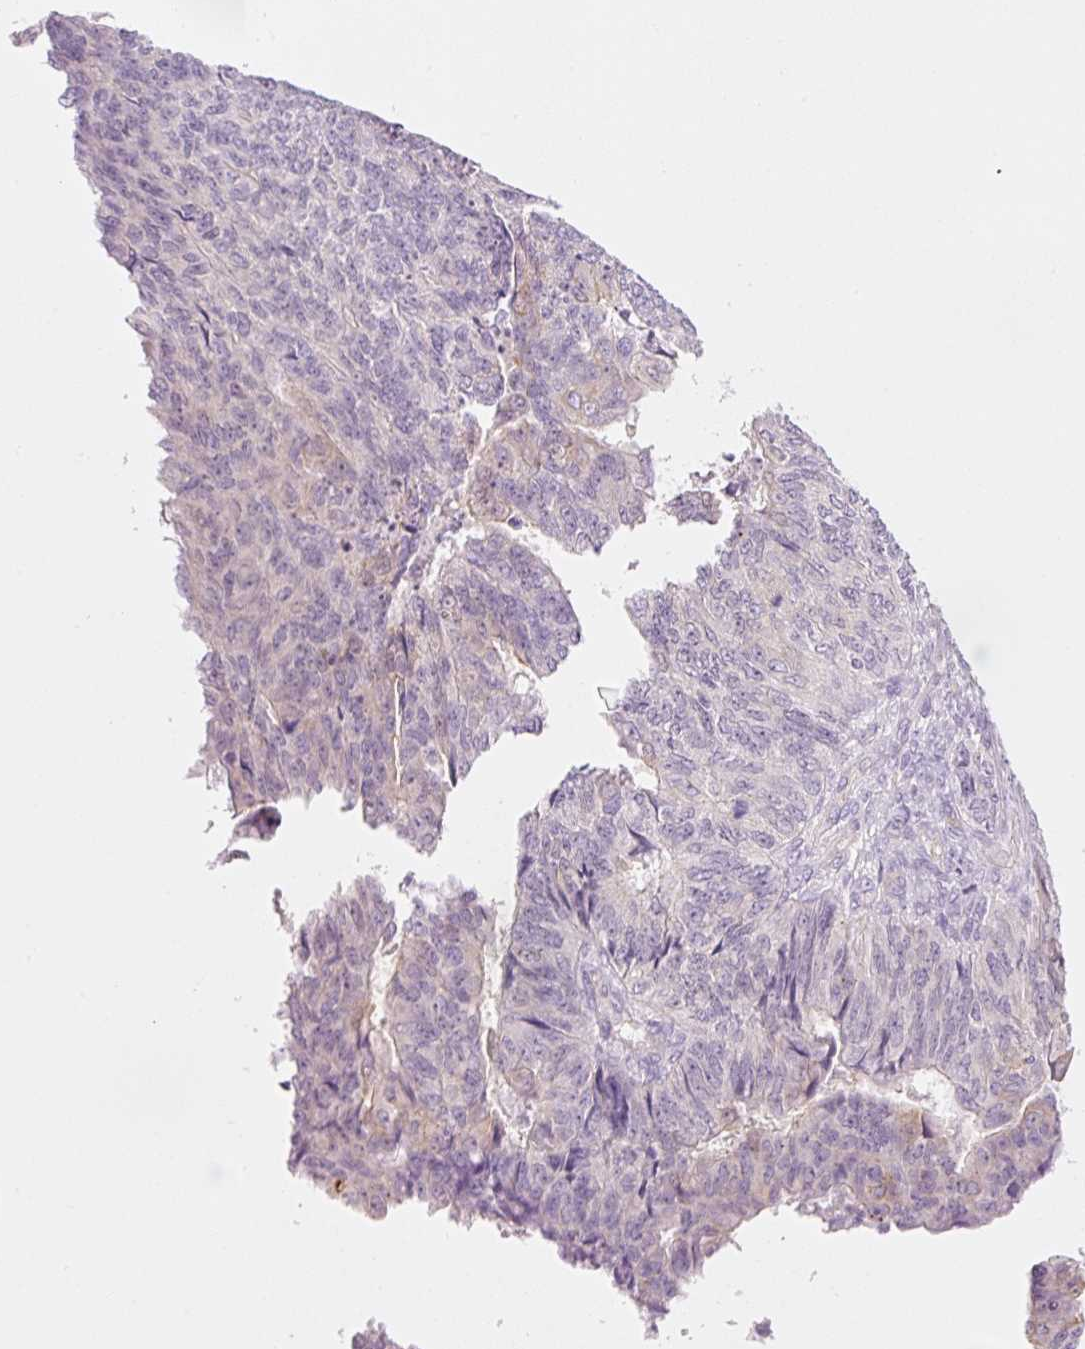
{"staining": {"intensity": "weak", "quantity": "<25%", "location": "cytoplasmic/membranous"}, "tissue": "endometrial cancer", "cell_type": "Tumor cells", "image_type": "cancer", "snomed": [{"axis": "morphology", "description": "Adenocarcinoma, NOS"}, {"axis": "topography", "description": "Endometrium"}], "caption": "Tumor cells are negative for protein expression in human endometrial adenocarcinoma.", "gene": "HSPA4L", "patient": {"sex": "female", "age": 32}}